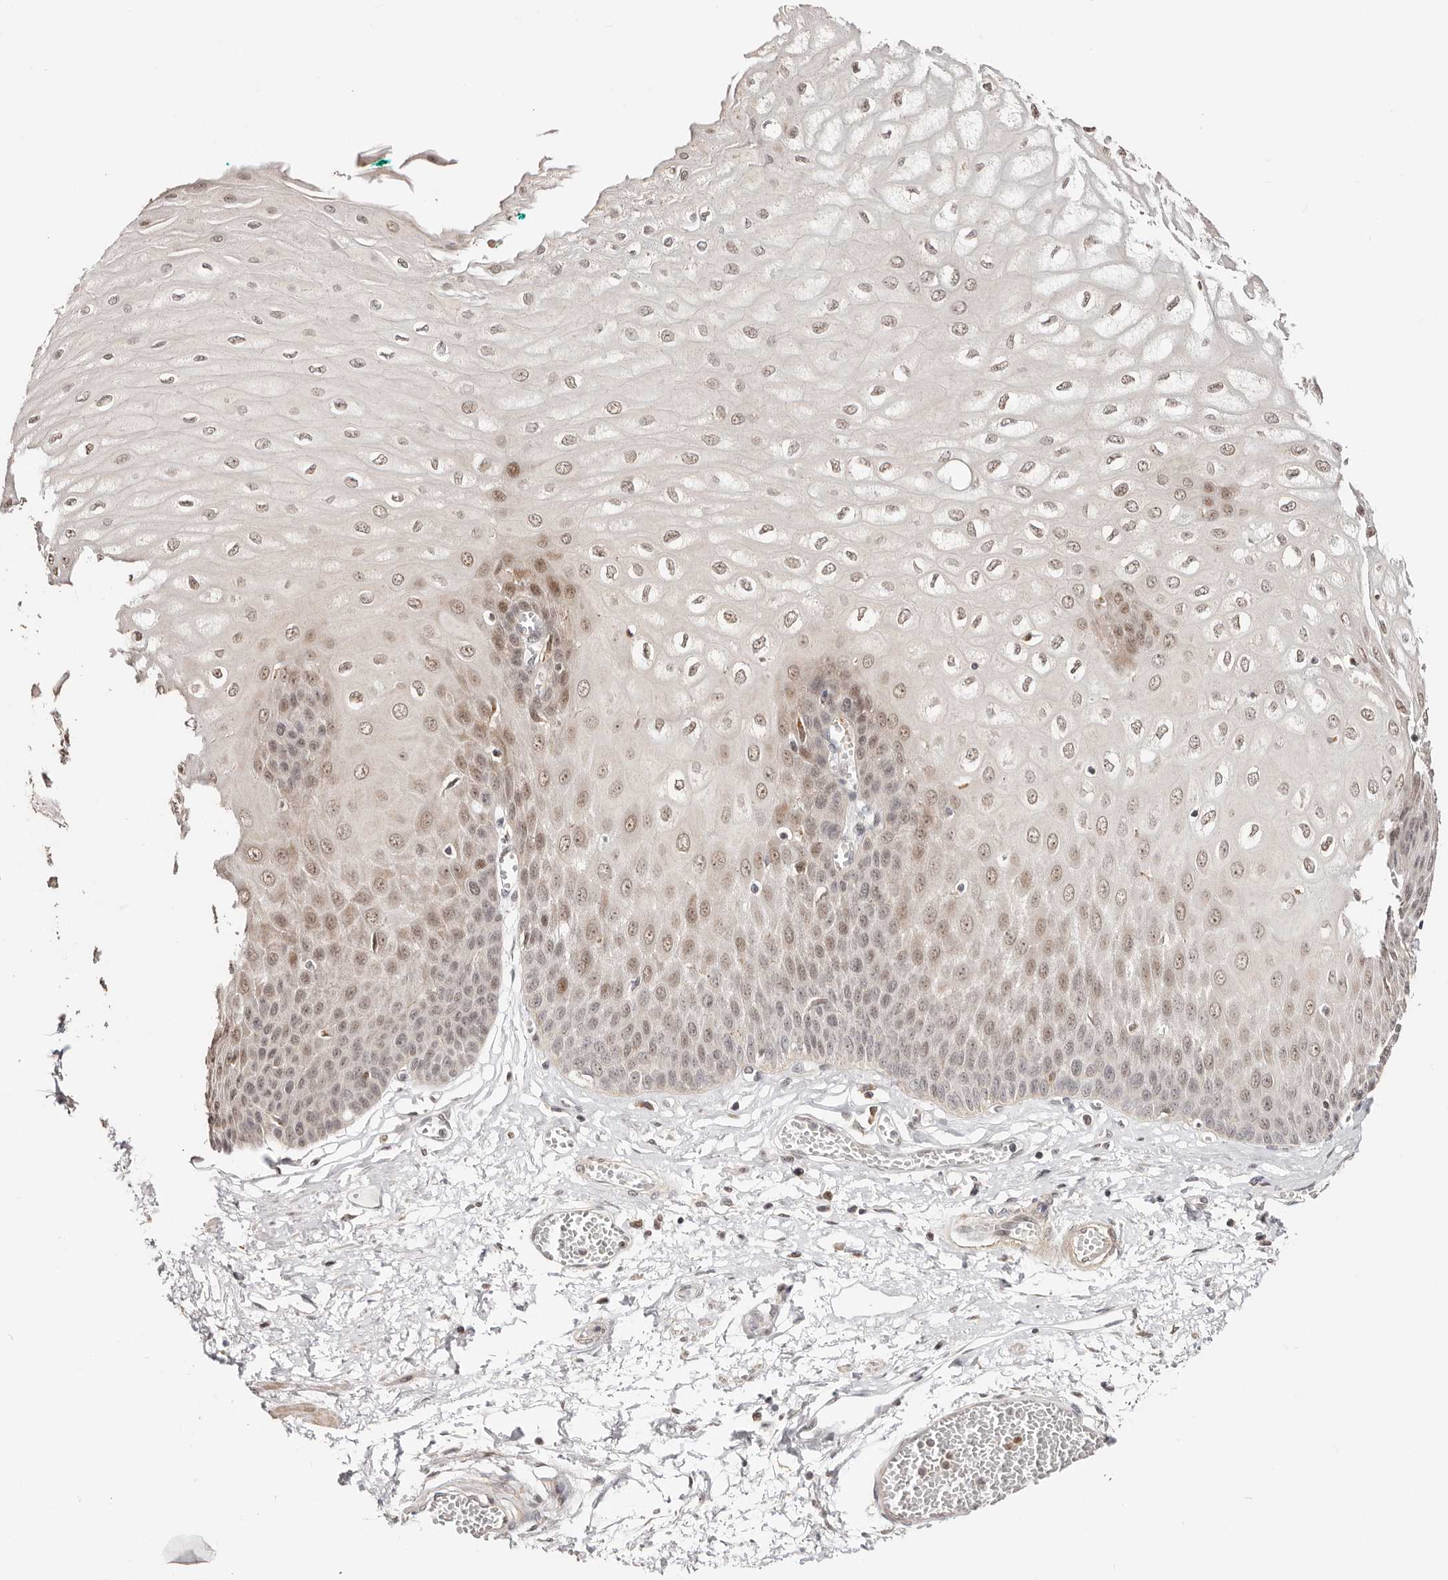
{"staining": {"intensity": "moderate", "quantity": ">75%", "location": "nuclear"}, "tissue": "esophagus", "cell_type": "Squamous epithelial cells", "image_type": "normal", "snomed": [{"axis": "morphology", "description": "Normal tissue, NOS"}, {"axis": "topography", "description": "Esophagus"}], "caption": "This histopathology image shows unremarkable esophagus stained with immunohistochemistry to label a protein in brown. The nuclear of squamous epithelial cells show moderate positivity for the protein. Nuclei are counter-stained blue.", "gene": "CTNNBL1", "patient": {"sex": "male", "age": 60}}